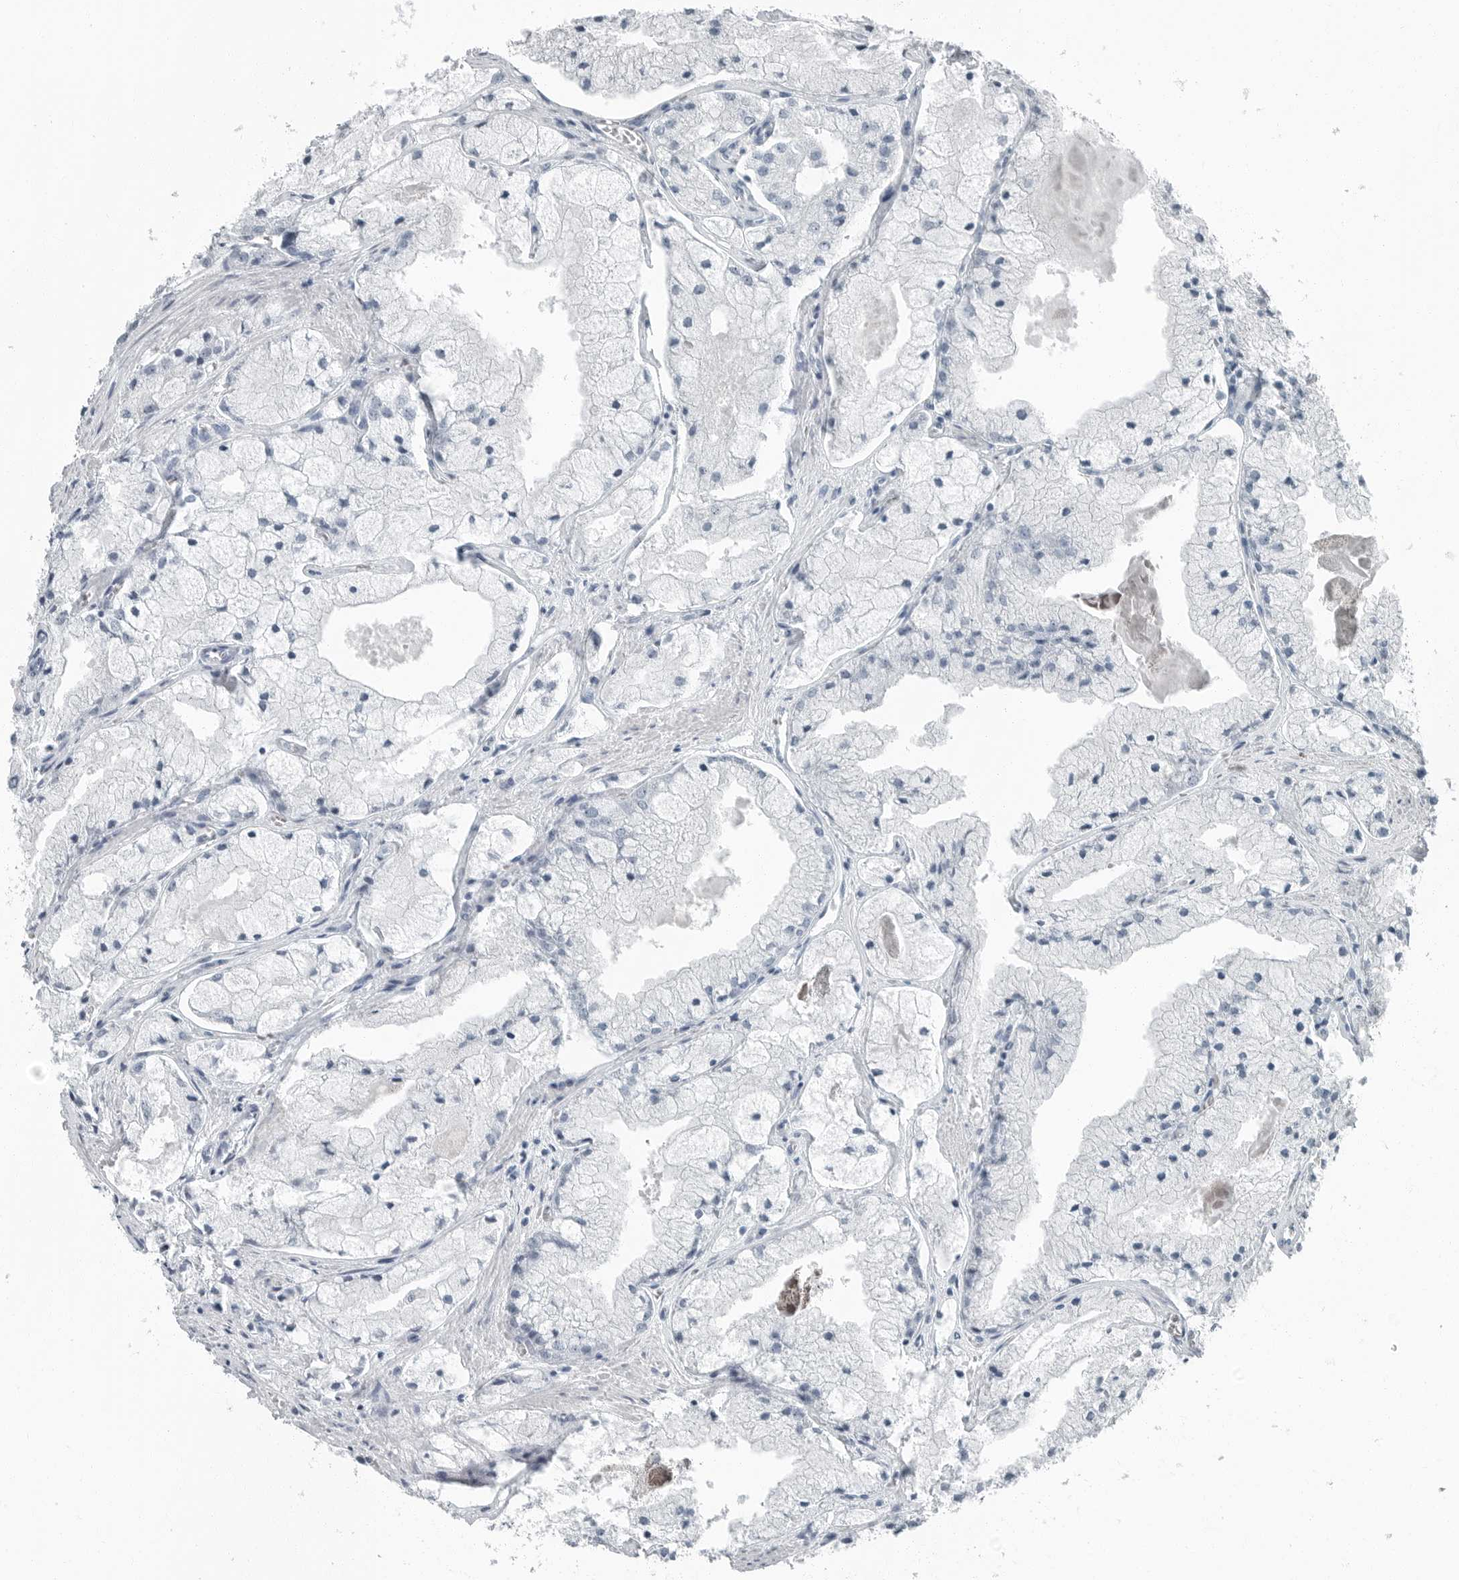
{"staining": {"intensity": "negative", "quantity": "none", "location": "none"}, "tissue": "prostate cancer", "cell_type": "Tumor cells", "image_type": "cancer", "snomed": [{"axis": "morphology", "description": "Adenocarcinoma, High grade"}, {"axis": "topography", "description": "Prostate"}], "caption": "High power microscopy image of an immunohistochemistry (IHC) histopathology image of high-grade adenocarcinoma (prostate), revealing no significant positivity in tumor cells. The staining was performed using DAB (3,3'-diaminobenzidine) to visualize the protein expression in brown, while the nuclei were stained in blue with hematoxylin (Magnification: 20x).", "gene": "FABP6", "patient": {"sex": "male", "age": 50}}